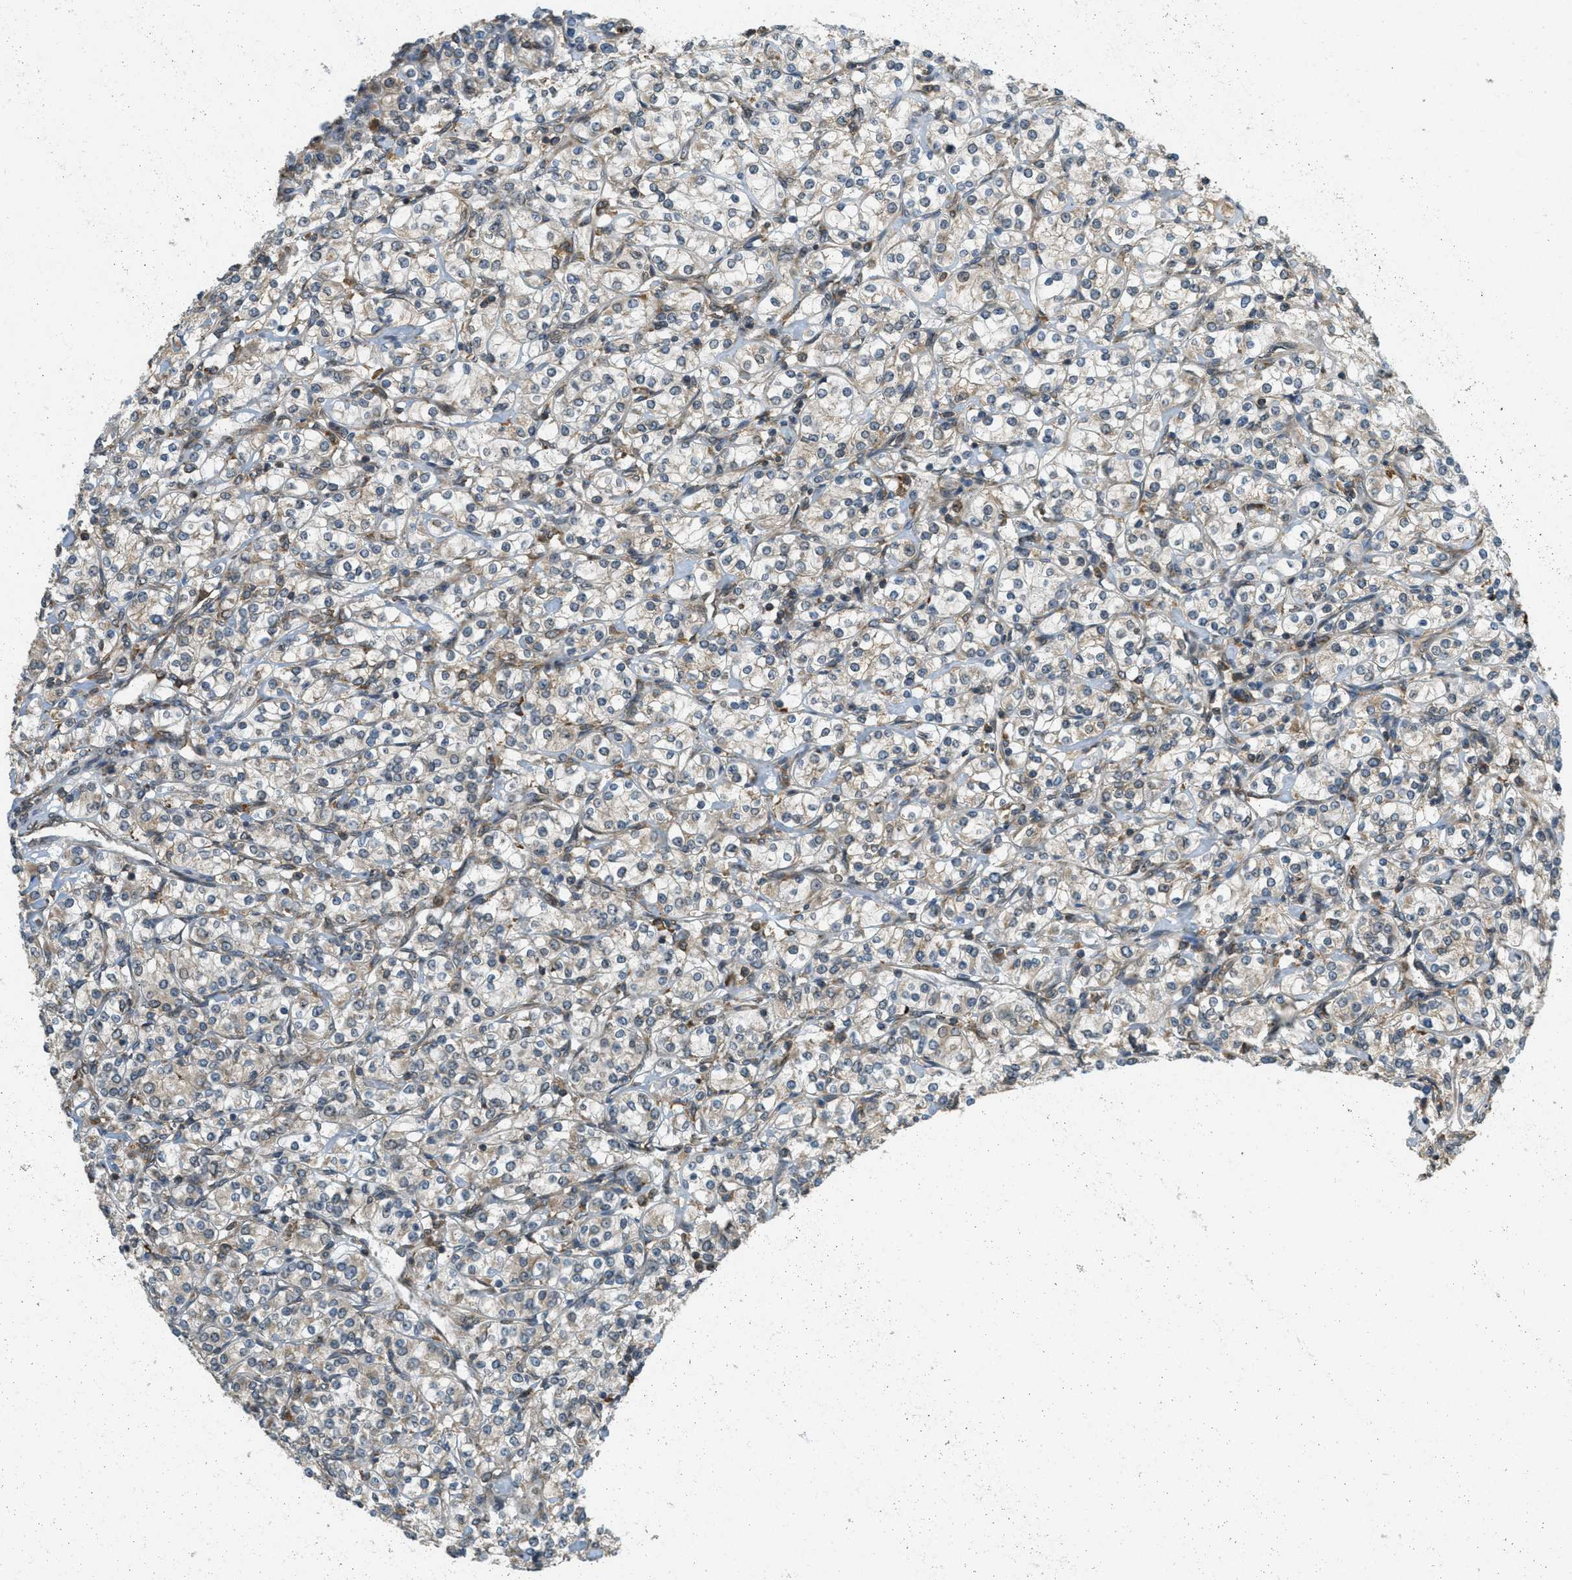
{"staining": {"intensity": "weak", "quantity": "<25%", "location": "cytoplasmic/membranous"}, "tissue": "renal cancer", "cell_type": "Tumor cells", "image_type": "cancer", "snomed": [{"axis": "morphology", "description": "Adenocarcinoma, NOS"}, {"axis": "topography", "description": "Kidney"}], "caption": "Immunohistochemical staining of adenocarcinoma (renal) reveals no significant expression in tumor cells. (DAB (3,3'-diaminobenzidine) IHC with hematoxylin counter stain).", "gene": "PCDH18", "patient": {"sex": "male", "age": 77}}